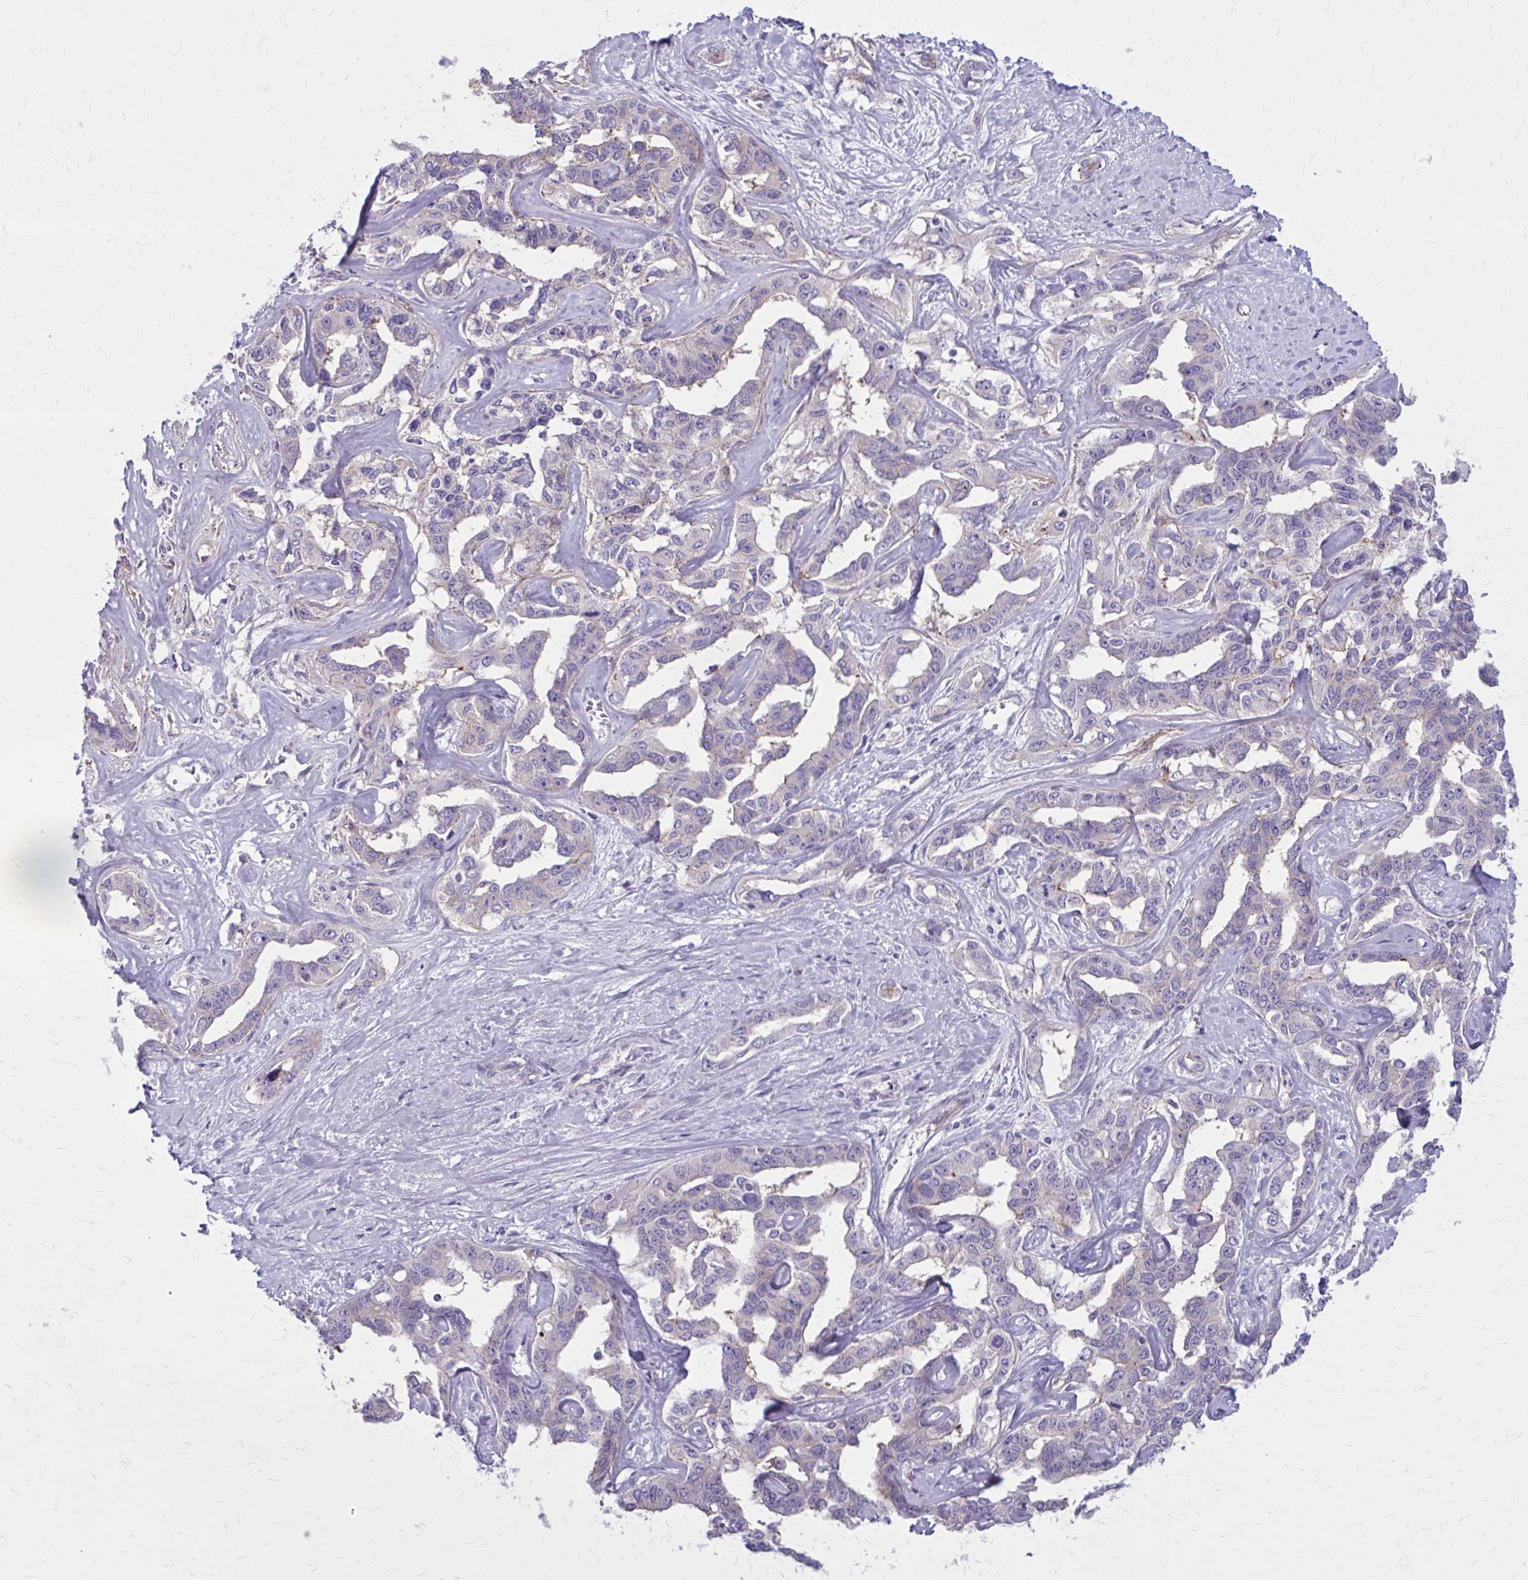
{"staining": {"intensity": "weak", "quantity": "<25%", "location": "cytoplasmic/membranous"}, "tissue": "liver cancer", "cell_type": "Tumor cells", "image_type": "cancer", "snomed": [{"axis": "morphology", "description": "Cholangiocarcinoma"}, {"axis": "topography", "description": "Liver"}], "caption": "An IHC histopathology image of liver cancer is shown. There is no staining in tumor cells of liver cancer.", "gene": "ZDHHC7", "patient": {"sex": "male", "age": 59}}